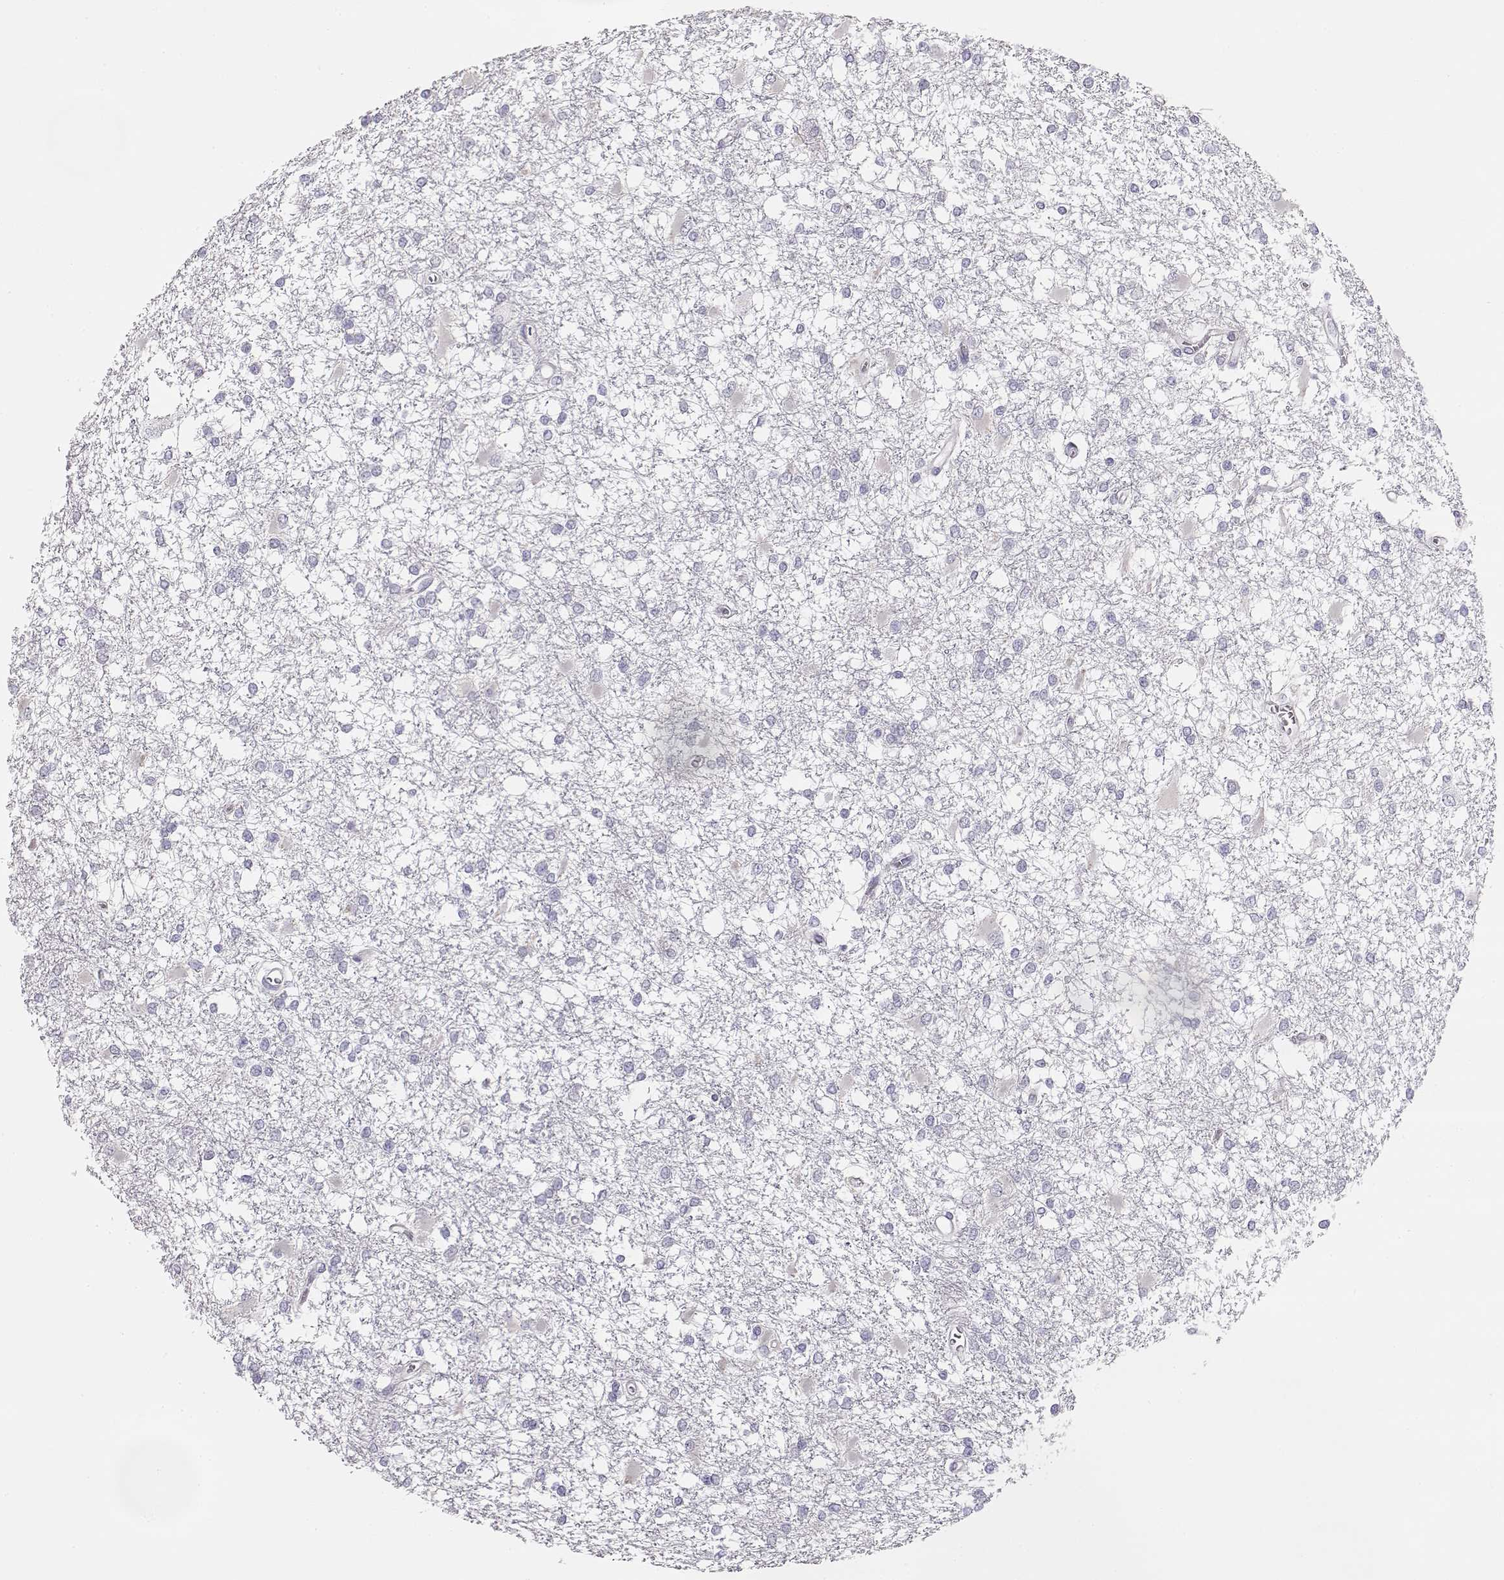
{"staining": {"intensity": "negative", "quantity": "none", "location": "none"}, "tissue": "glioma", "cell_type": "Tumor cells", "image_type": "cancer", "snomed": [{"axis": "morphology", "description": "Glioma, malignant, High grade"}, {"axis": "topography", "description": "Cerebral cortex"}], "caption": "Immunohistochemistry micrograph of neoplastic tissue: human malignant glioma (high-grade) stained with DAB (3,3'-diaminobenzidine) reveals no significant protein expression in tumor cells.", "gene": "GLIPR1L2", "patient": {"sex": "male", "age": 79}}